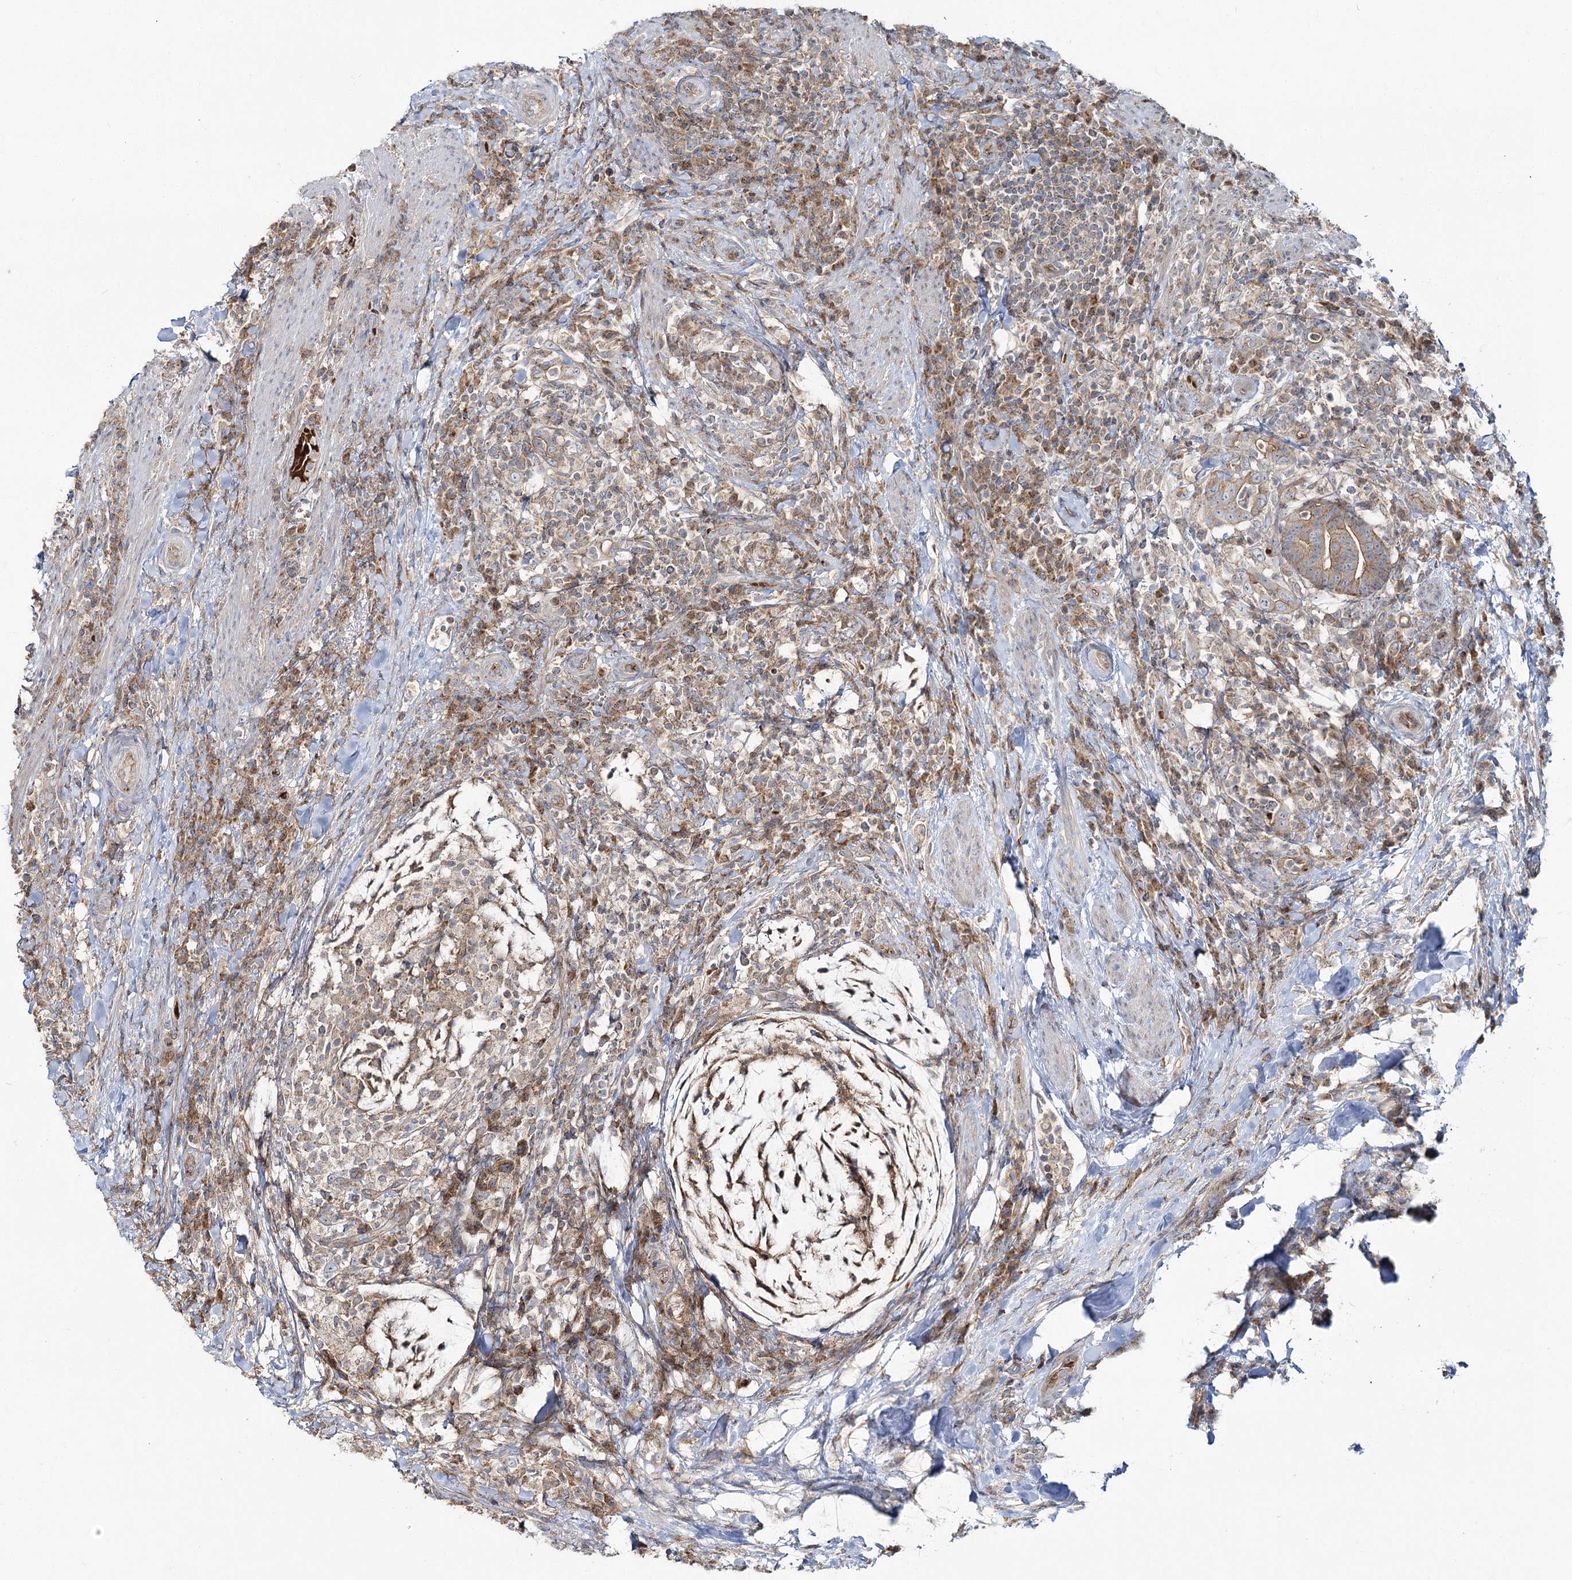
{"staining": {"intensity": "moderate", "quantity": ">75%", "location": "cytoplasmic/membranous"}, "tissue": "colorectal cancer", "cell_type": "Tumor cells", "image_type": "cancer", "snomed": [{"axis": "morphology", "description": "Adenocarcinoma, NOS"}, {"axis": "topography", "description": "Colon"}], "caption": "A medium amount of moderate cytoplasmic/membranous staining is appreciated in approximately >75% of tumor cells in colorectal cancer (adenocarcinoma) tissue.", "gene": "PCBD2", "patient": {"sex": "female", "age": 66}}